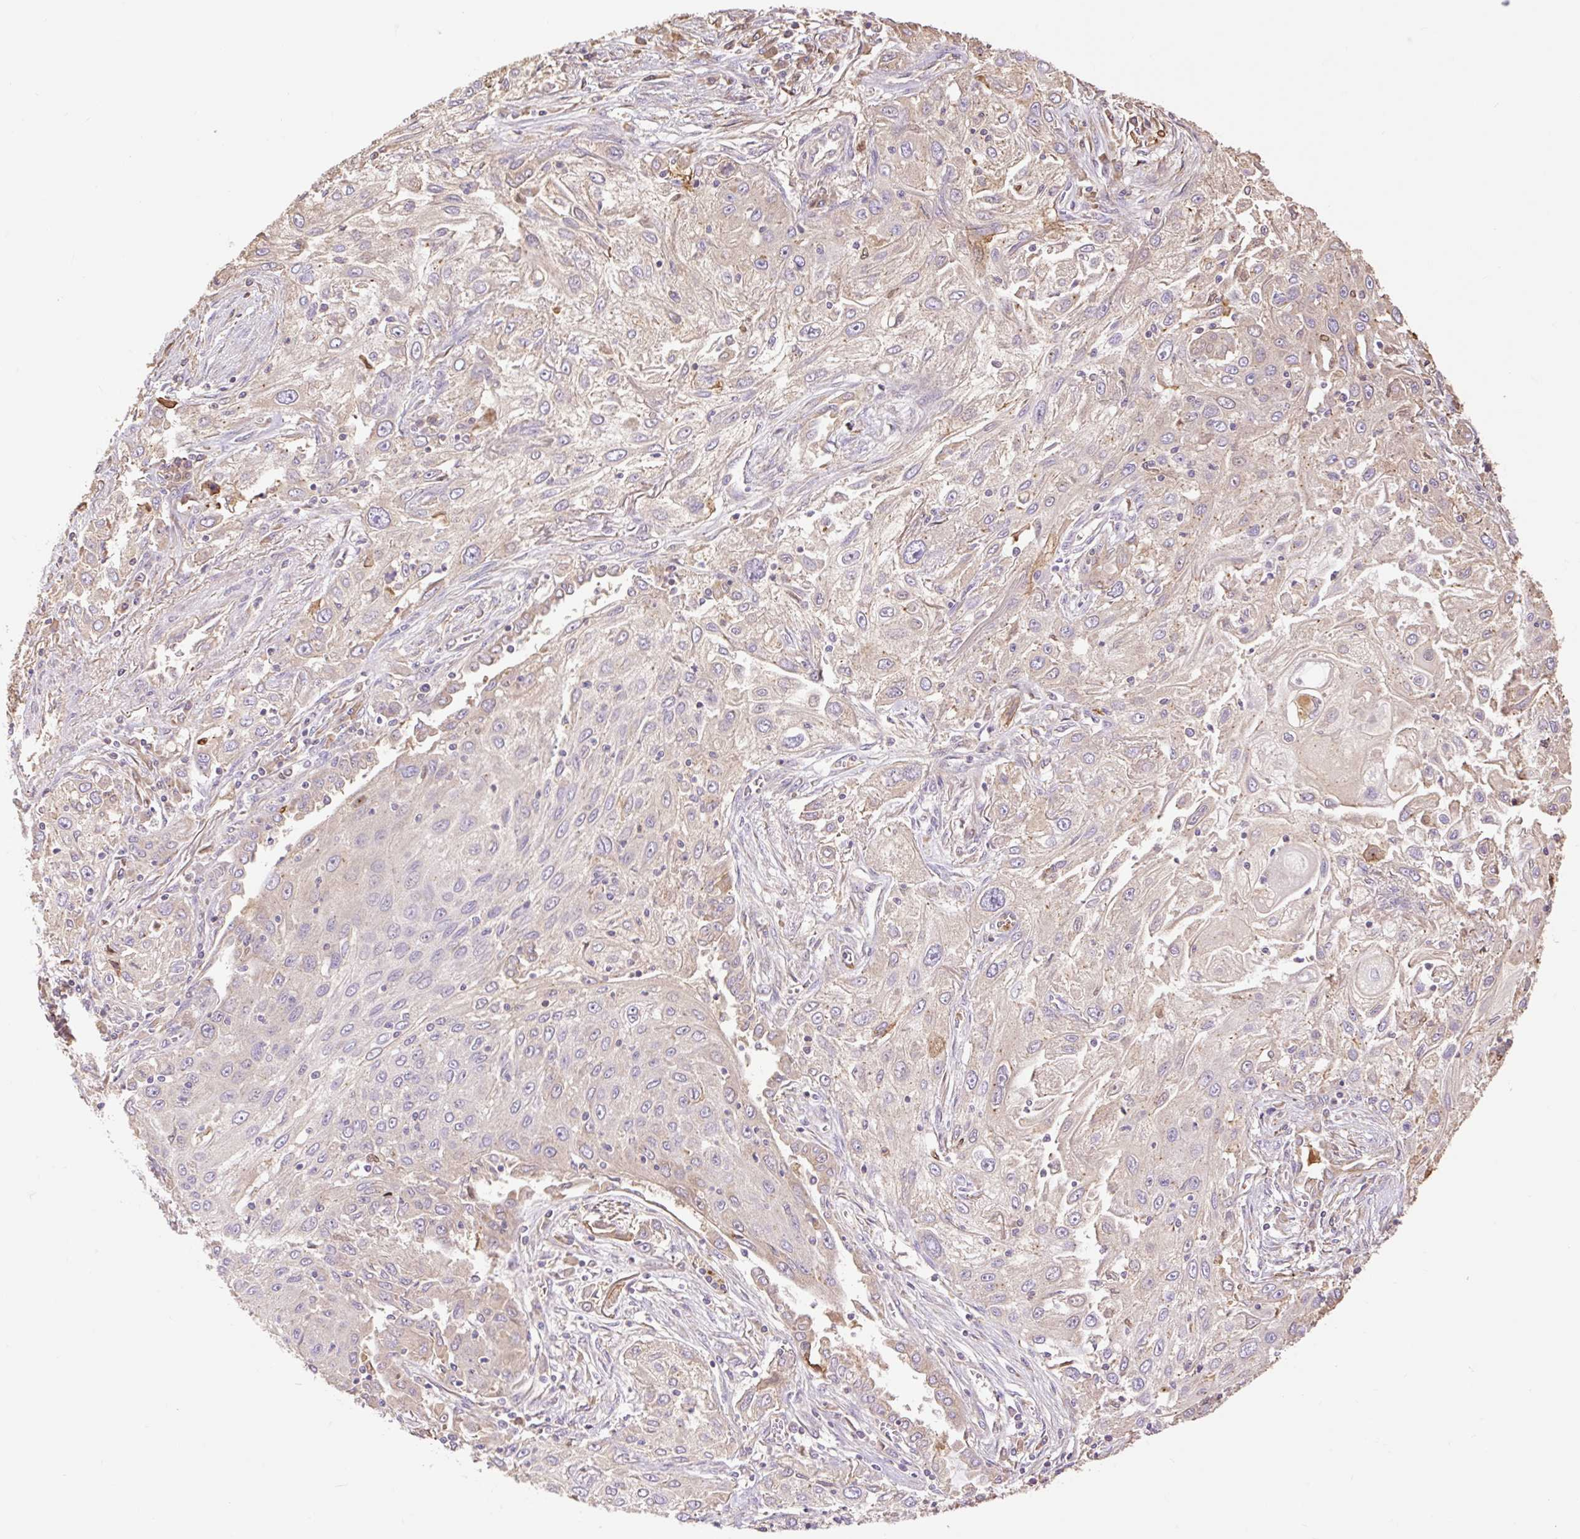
{"staining": {"intensity": "negative", "quantity": "none", "location": "none"}, "tissue": "lung cancer", "cell_type": "Tumor cells", "image_type": "cancer", "snomed": [{"axis": "morphology", "description": "Squamous cell carcinoma, NOS"}, {"axis": "topography", "description": "Lung"}], "caption": "This is an IHC histopathology image of lung squamous cell carcinoma. There is no staining in tumor cells.", "gene": "DESI1", "patient": {"sex": "female", "age": 69}}